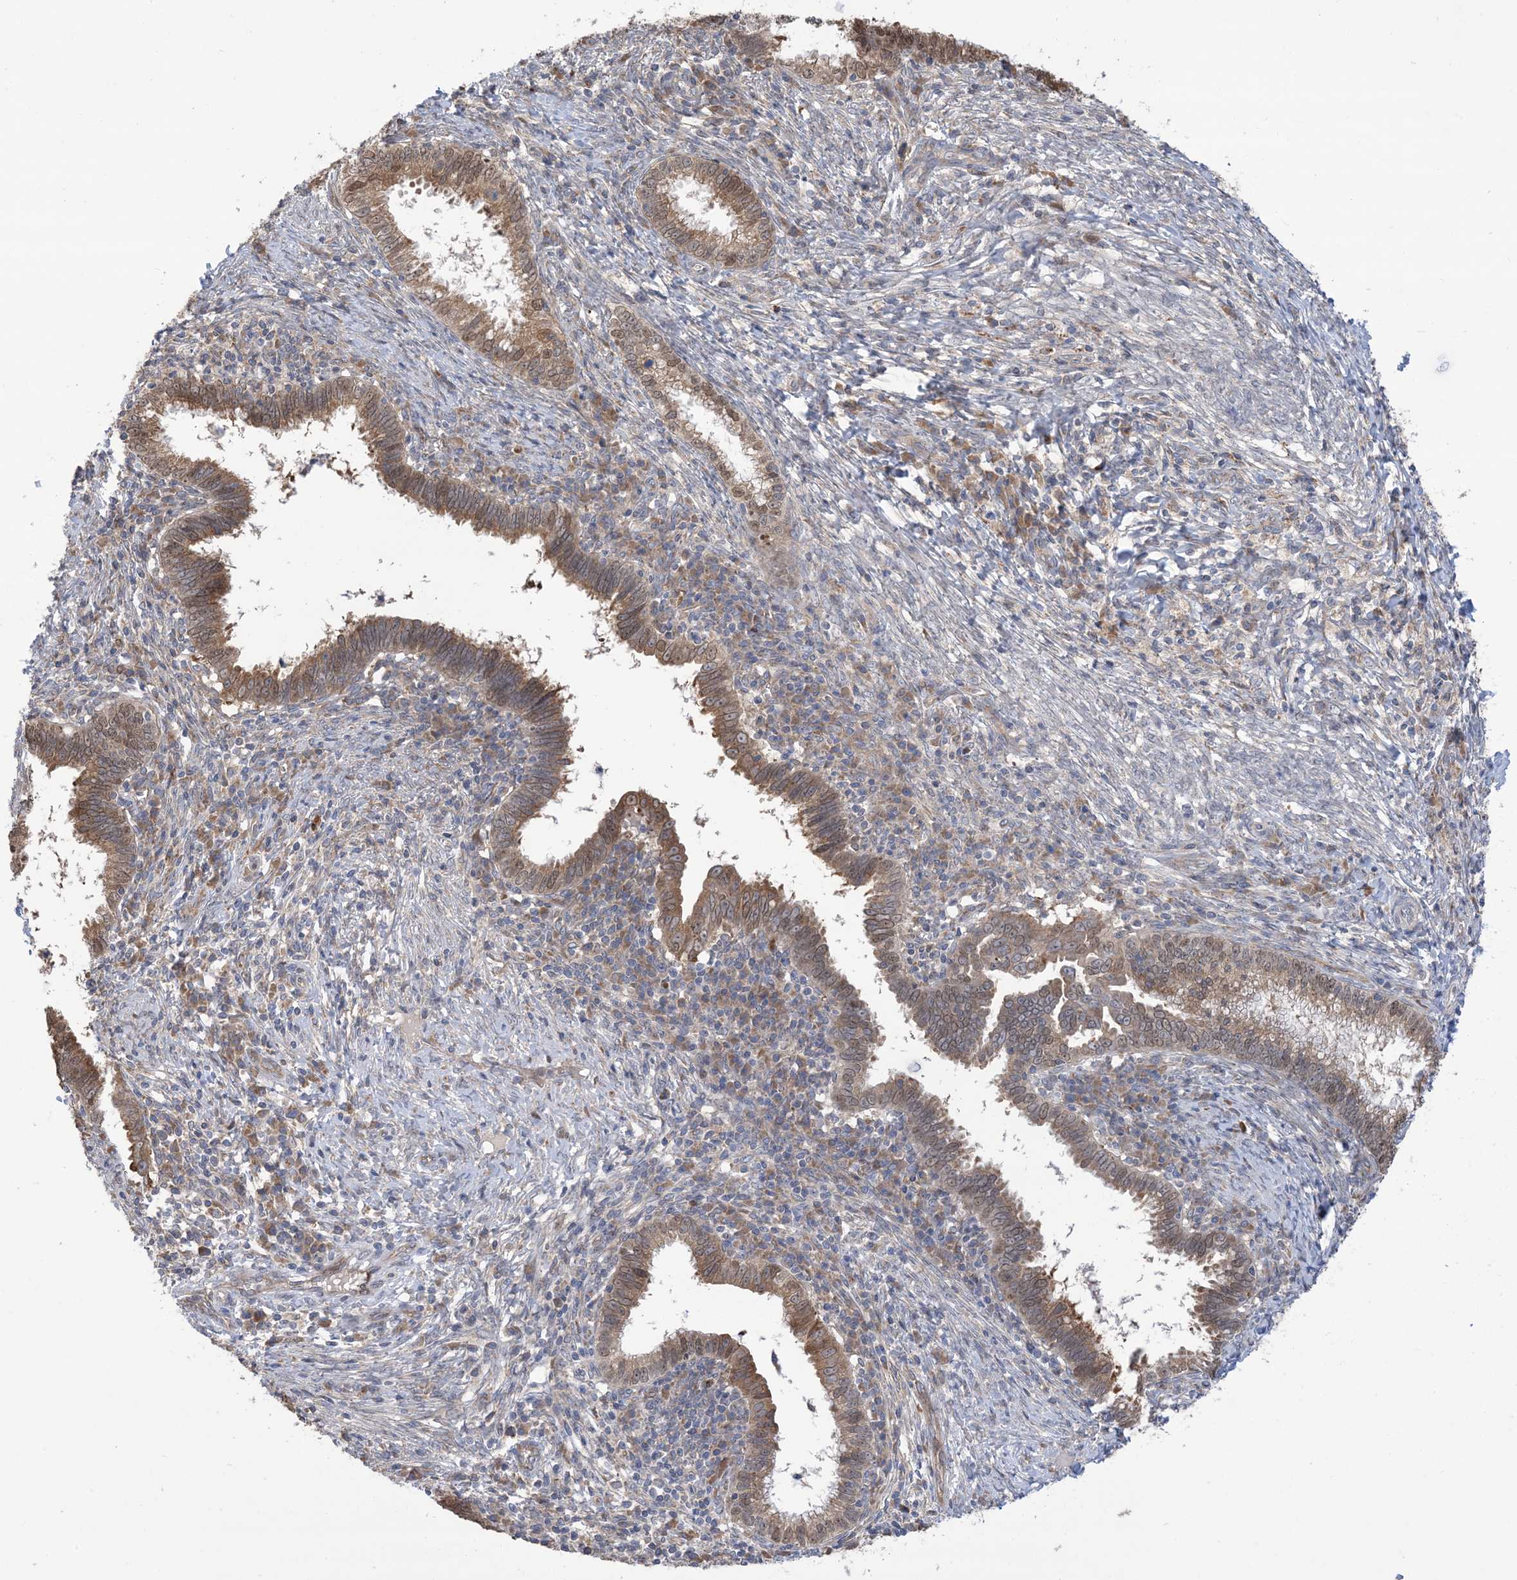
{"staining": {"intensity": "moderate", "quantity": ">75%", "location": "cytoplasmic/membranous"}, "tissue": "cervical cancer", "cell_type": "Tumor cells", "image_type": "cancer", "snomed": [{"axis": "morphology", "description": "Adenocarcinoma, NOS"}, {"axis": "topography", "description": "Cervix"}], "caption": "Protein analysis of cervical cancer (adenocarcinoma) tissue demonstrates moderate cytoplasmic/membranous staining in about >75% of tumor cells. Ihc stains the protein in brown and the nuclei are stained blue.", "gene": "CLEC16A", "patient": {"sex": "female", "age": 36}}